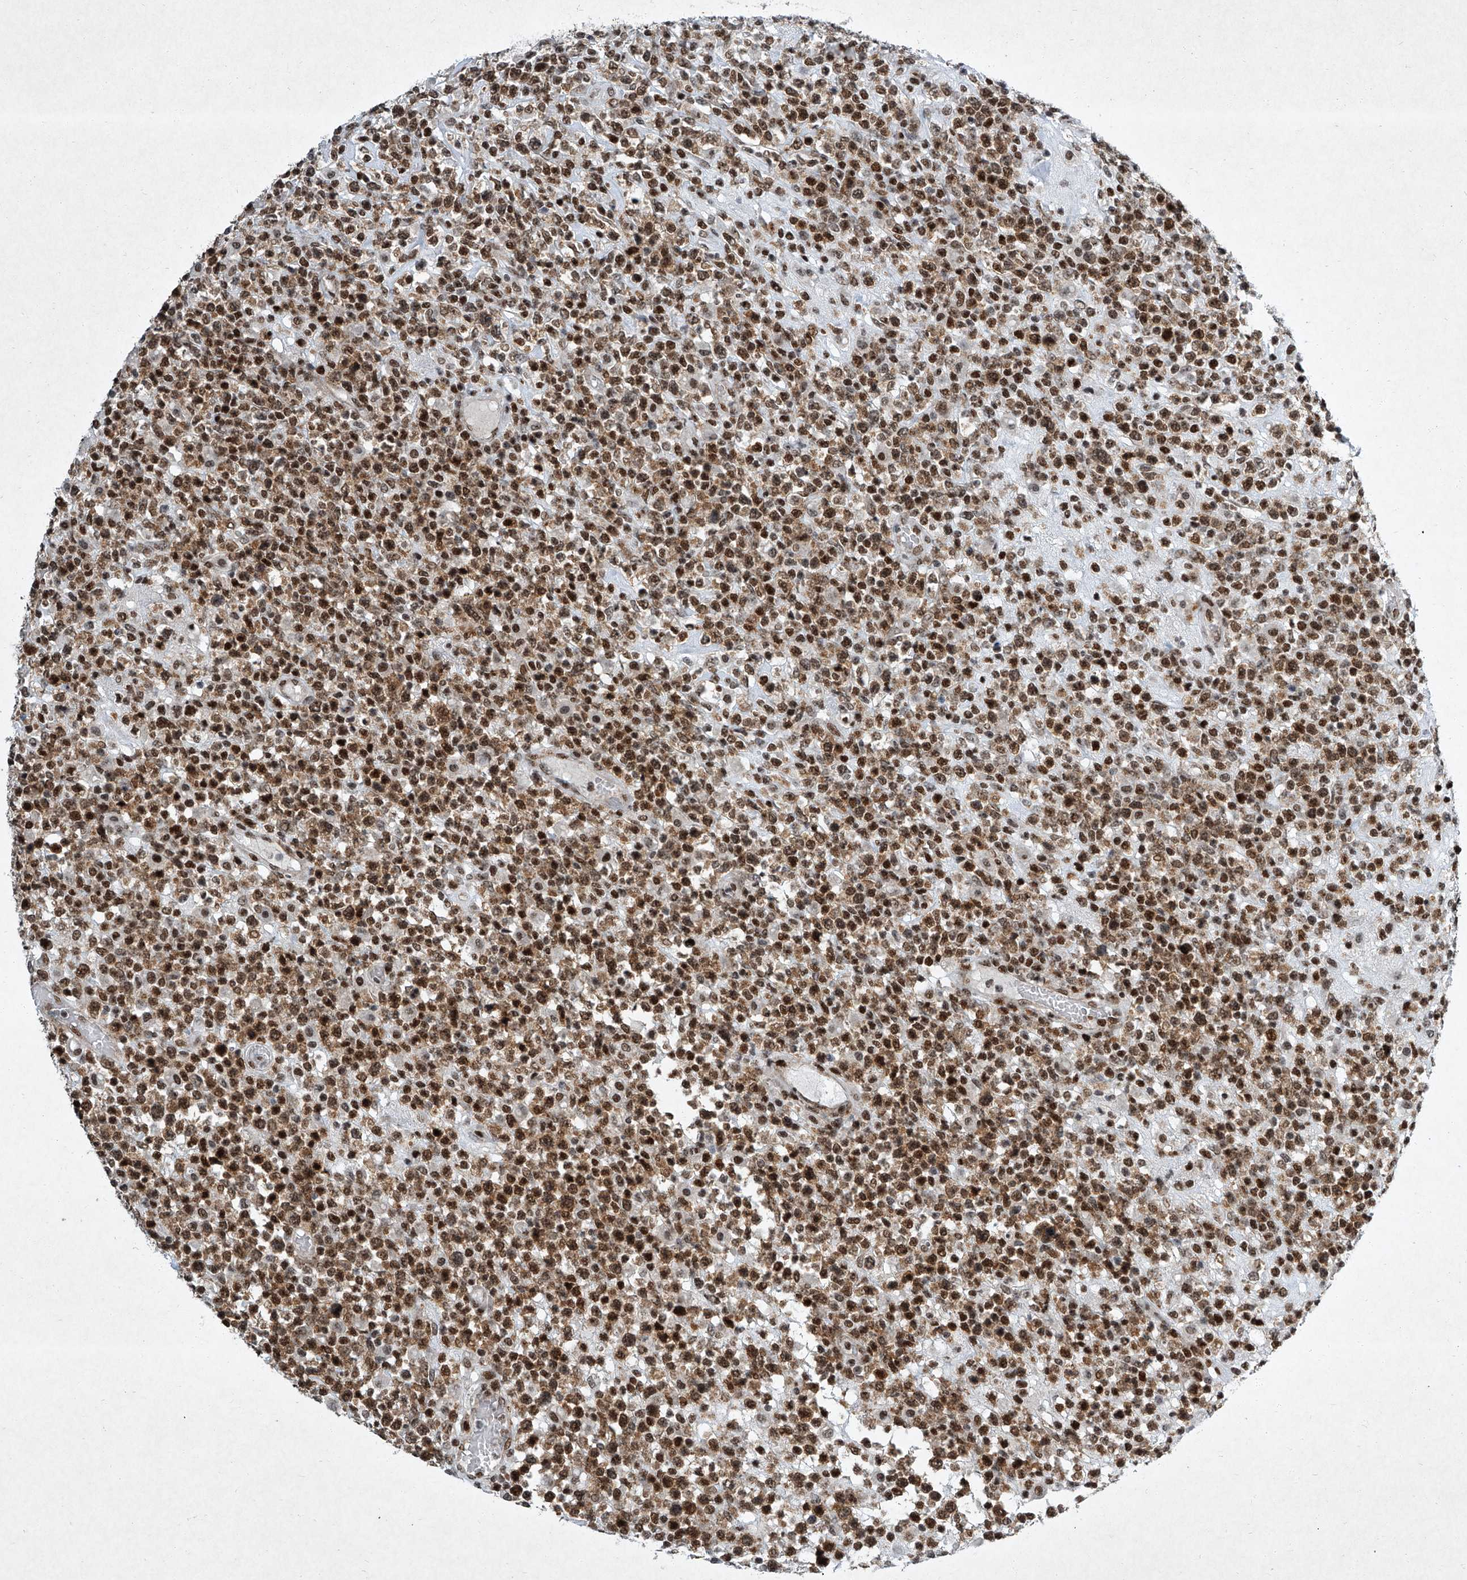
{"staining": {"intensity": "strong", "quantity": ">75%", "location": "cytoplasmic/membranous,nuclear"}, "tissue": "lymphoma", "cell_type": "Tumor cells", "image_type": "cancer", "snomed": [{"axis": "morphology", "description": "Malignant lymphoma, non-Hodgkin's type, High grade"}, {"axis": "topography", "description": "Colon"}], "caption": "DAB immunohistochemical staining of human malignant lymphoma, non-Hodgkin's type (high-grade) exhibits strong cytoplasmic/membranous and nuclear protein positivity in approximately >75% of tumor cells.", "gene": "TFDP1", "patient": {"sex": "female", "age": 53}}